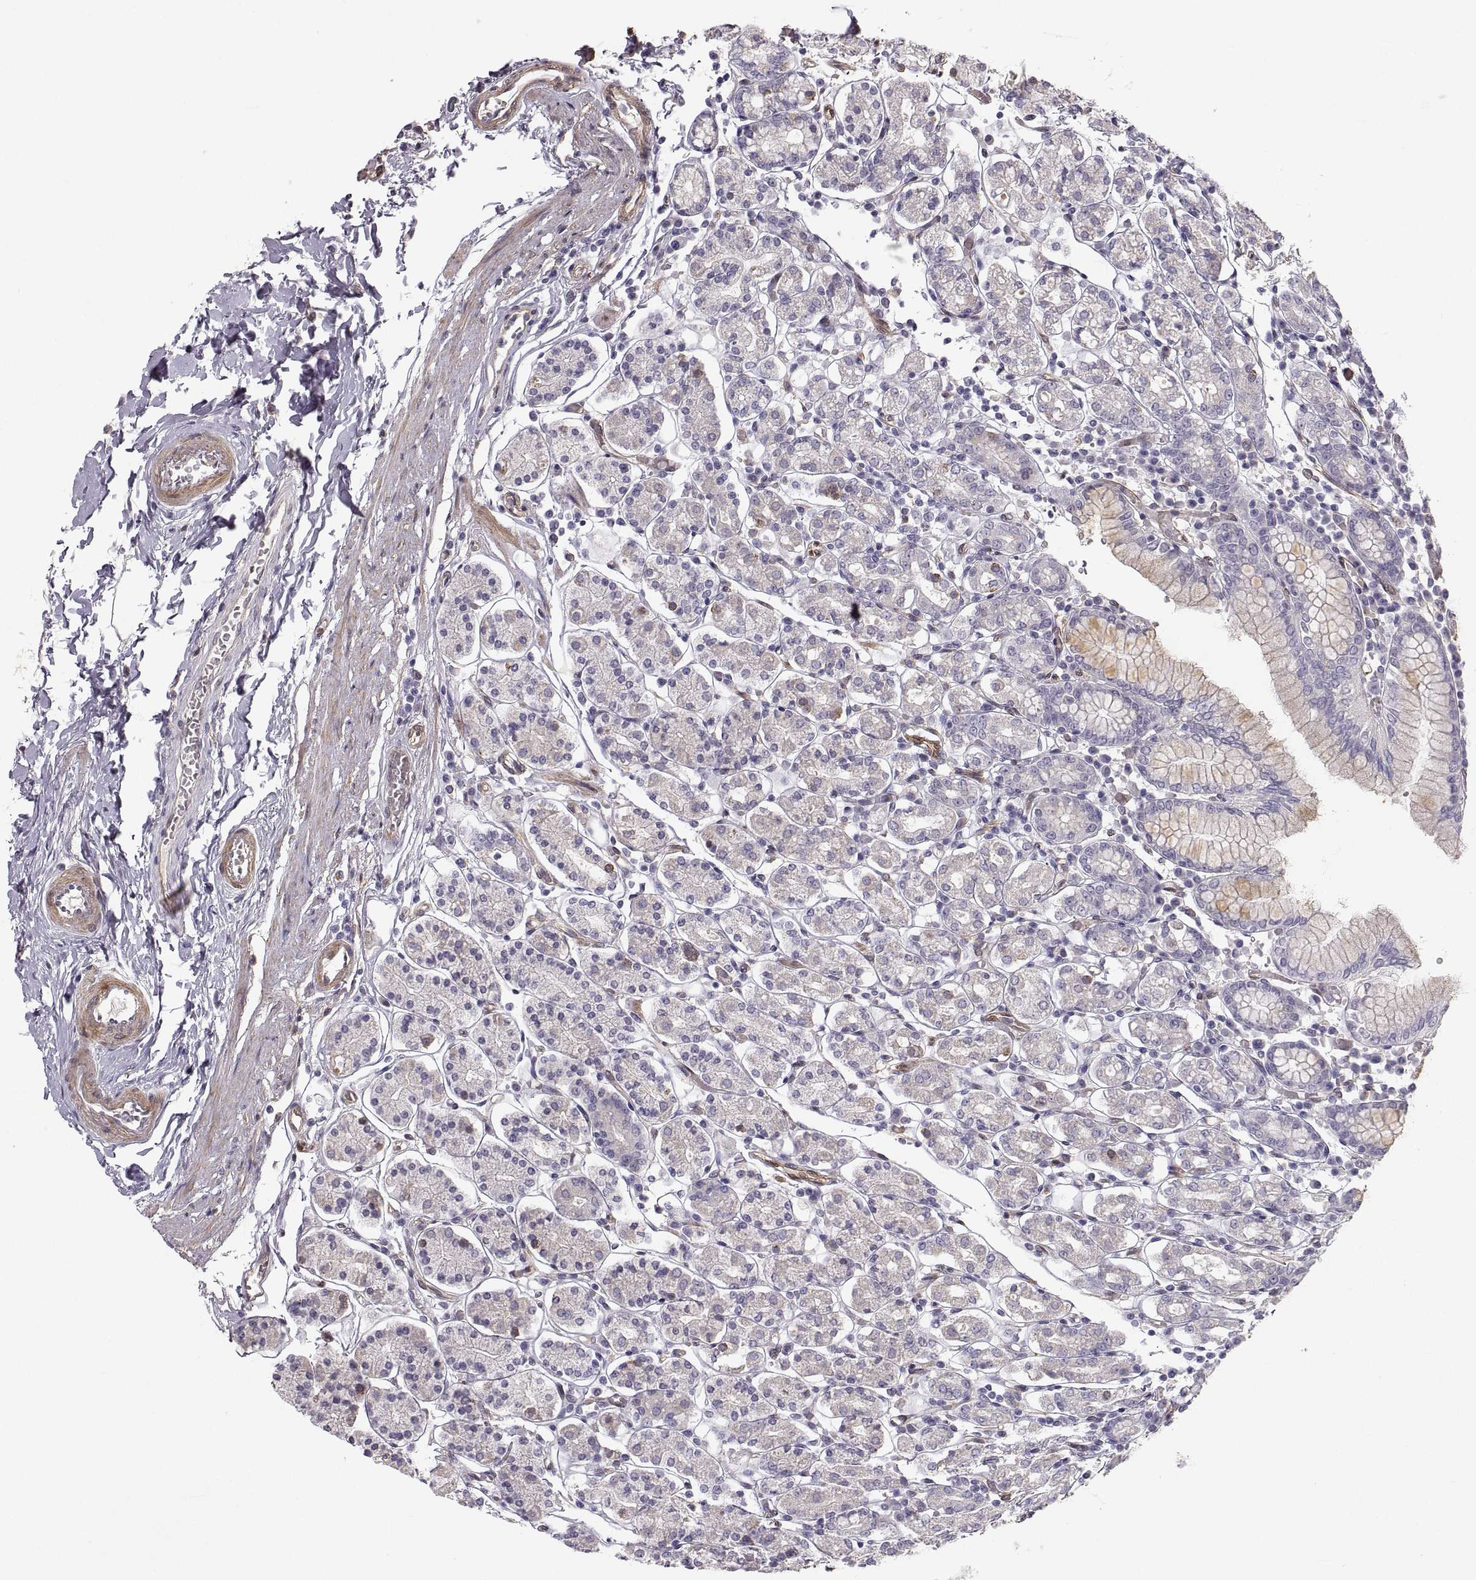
{"staining": {"intensity": "negative", "quantity": "none", "location": "none"}, "tissue": "stomach", "cell_type": "Glandular cells", "image_type": "normal", "snomed": [{"axis": "morphology", "description": "Normal tissue, NOS"}, {"axis": "topography", "description": "Stomach, upper"}, {"axis": "topography", "description": "Stomach"}], "caption": "High power microscopy photomicrograph of an immunohistochemistry photomicrograph of normal stomach, revealing no significant expression in glandular cells.", "gene": "PGM5", "patient": {"sex": "male", "age": 62}}